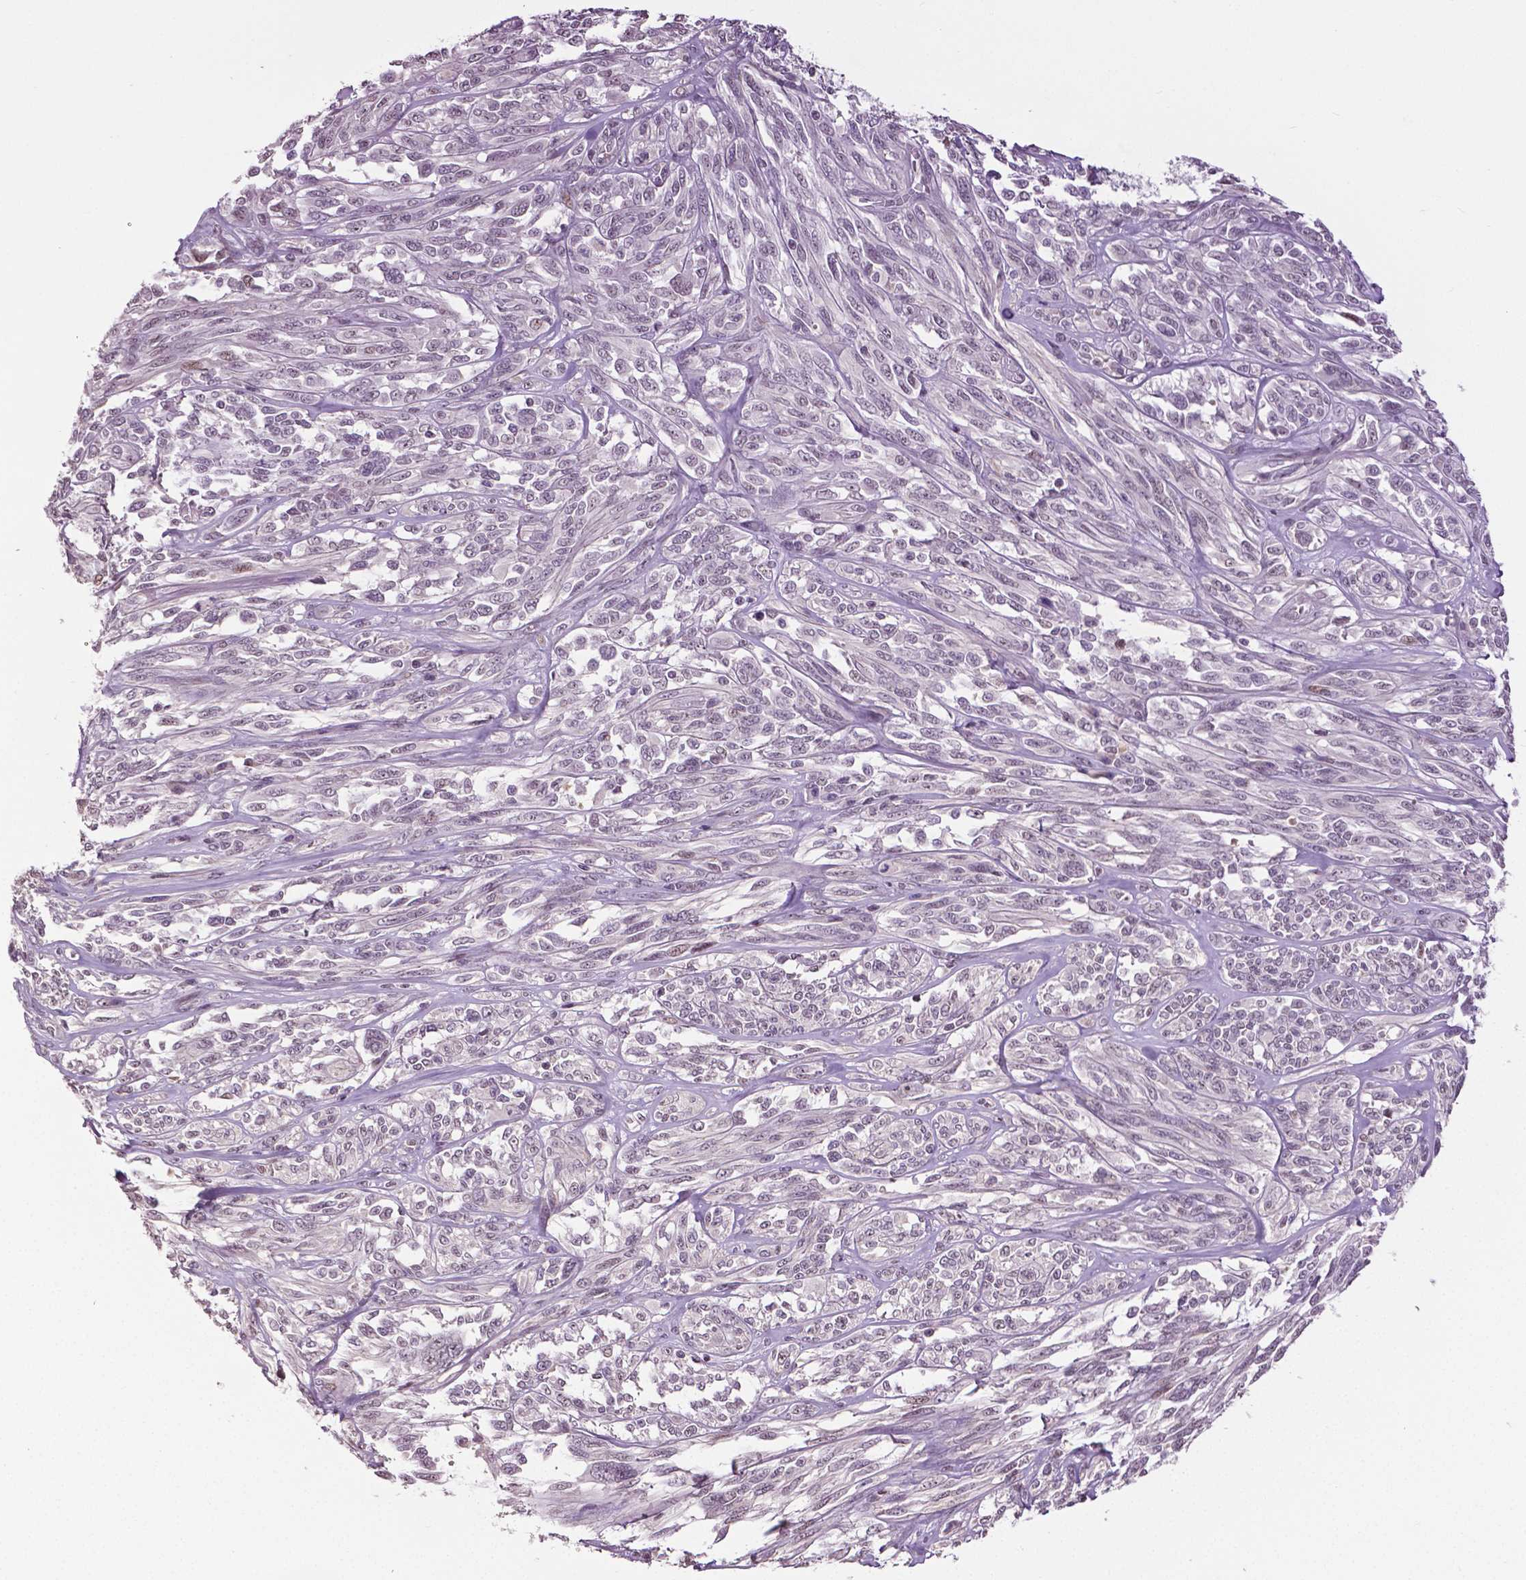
{"staining": {"intensity": "negative", "quantity": "none", "location": "none"}, "tissue": "melanoma", "cell_type": "Tumor cells", "image_type": "cancer", "snomed": [{"axis": "morphology", "description": "Malignant melanoma, NOS"}, {"axis": "topography", "description": "Skin"}], "caption": "Immunohistochemical staining of melanoma shows no significant expression in tumor cells.", "gene": "DLX5", "patient": {"sex": "female", "age": 91}}